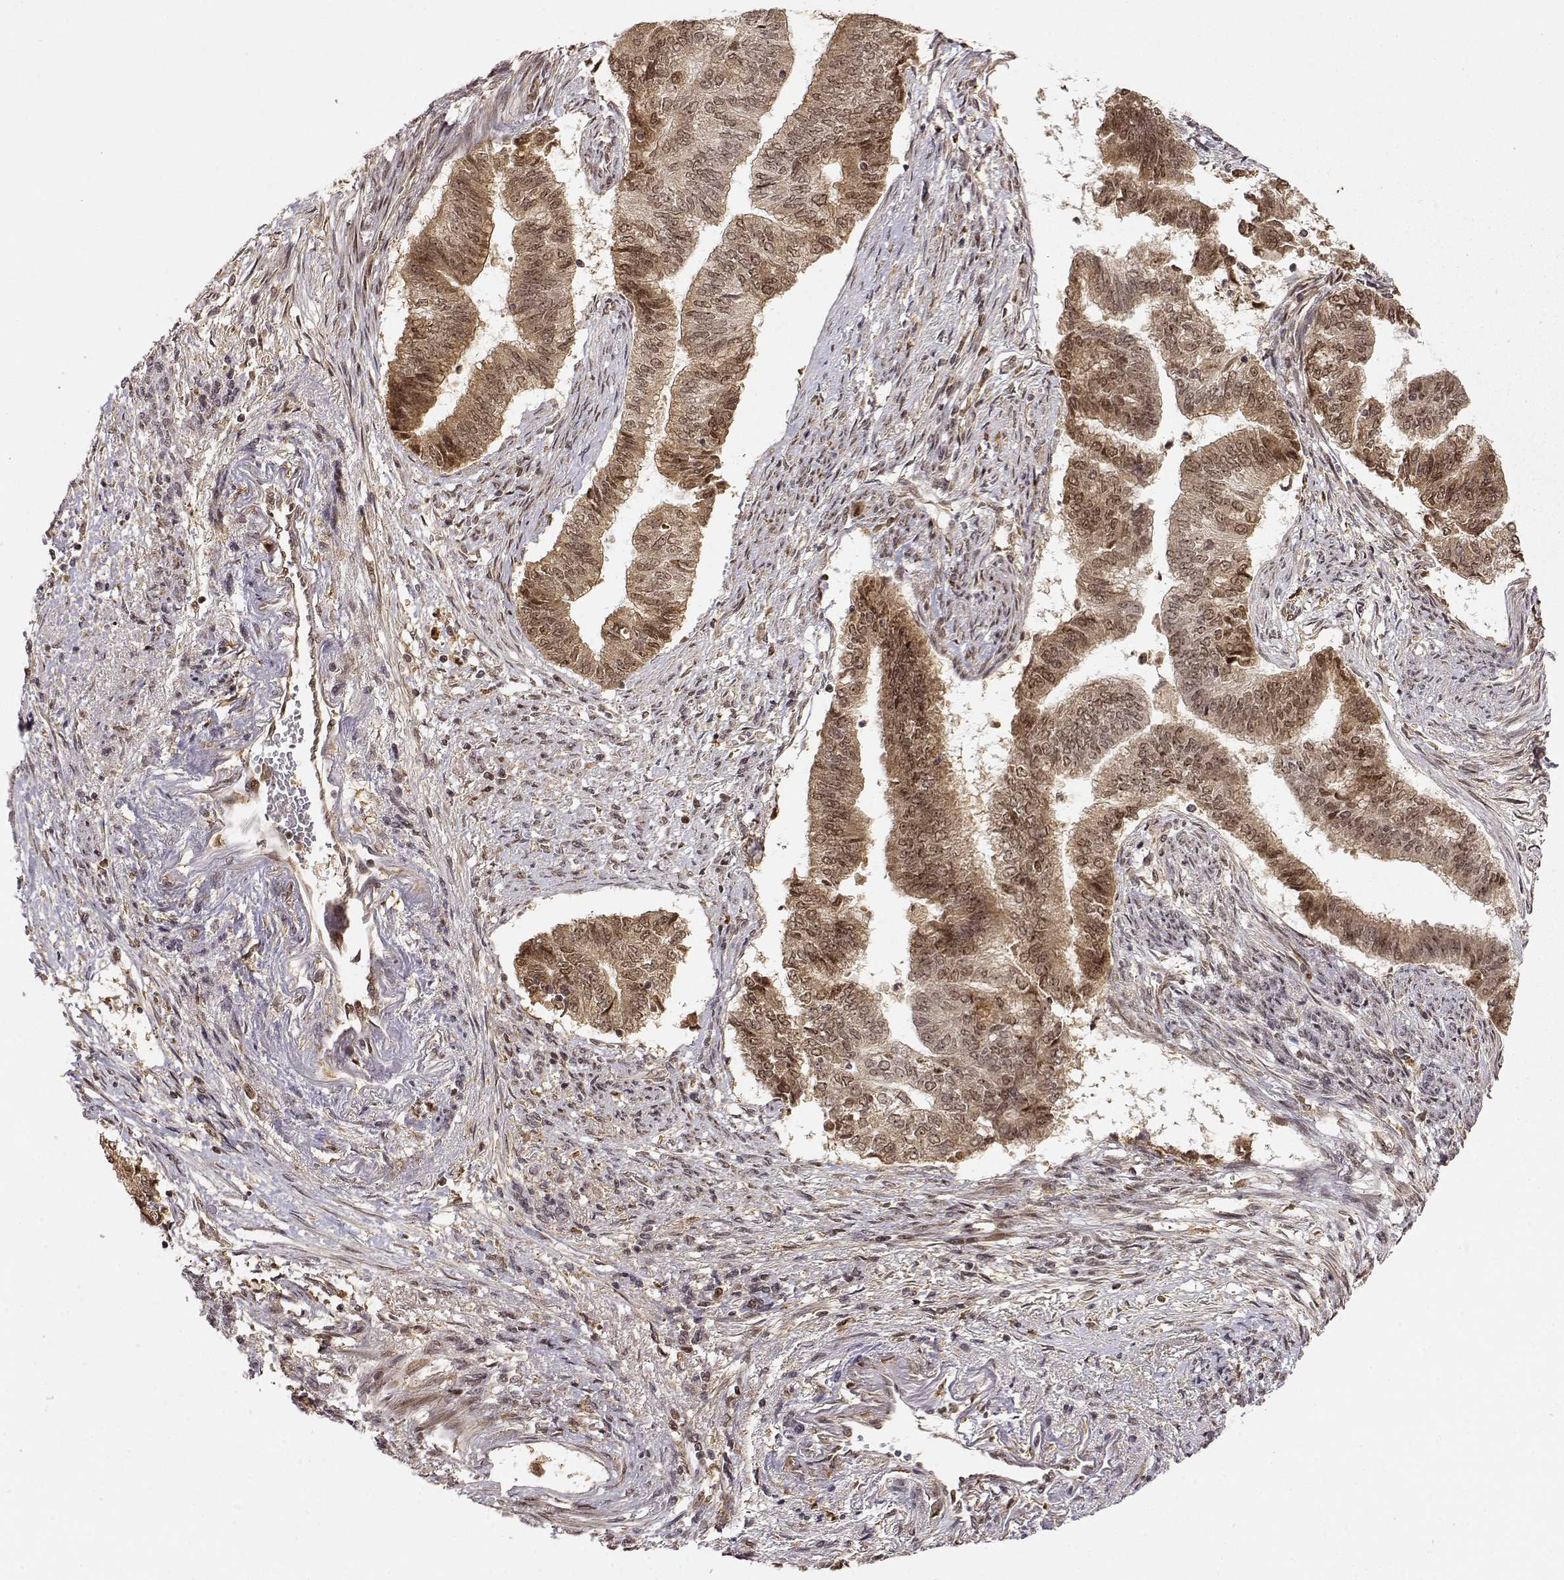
{"staining": {"intensity": "moderate", "quantity": ">75%", "location": "cytoplasmic/membranous,nuclear"}, "tissue": "endometrial cancer", "cell_type": "Tumor cells", "image_type": "cancer", "snomed": [{"axis": "morphology", "description": "Adenocarcinoma, NOS"}, {"axis": "topography", "description": "Endometrium"}], "caption": "There is medium levels of moderate cytoplasmic/membranous and nuclear expression in tumor cells of adenocarcinoma (endometrial), as demonstrated by immunohistochemical staining (brown color).", "gene": "MAEA", "patient": {"sex": "female", "age": 65}}